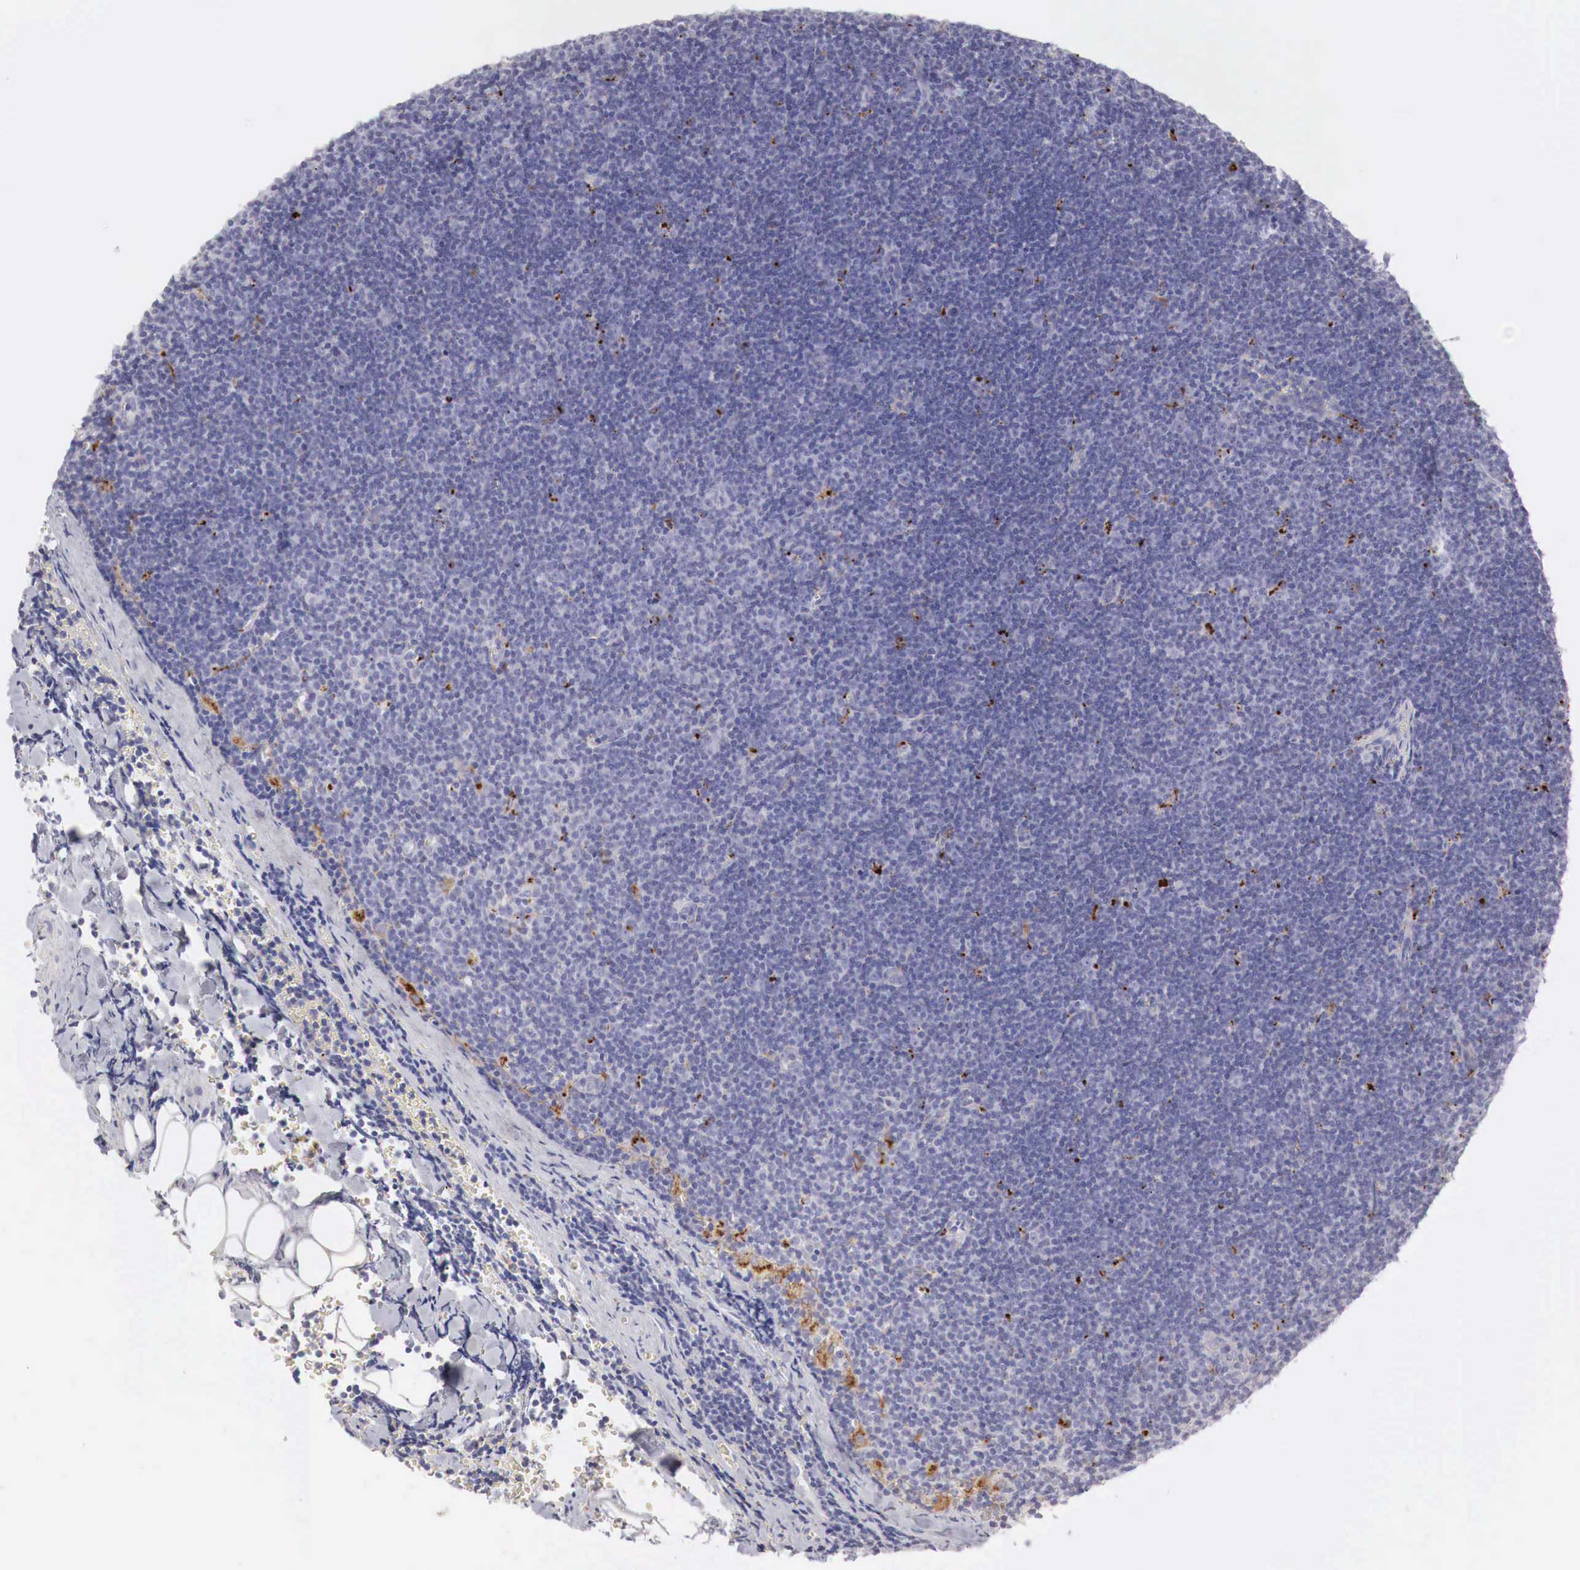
{"staining": {"intensity": "negative", "quantity": "none", "location": "none"}, "tissue": "lymphoma", "cell_type": "Tumor cells", "image_type": "cancer", "snomed": [{"axis": "morphology", "description": "Malignant lymphoma, non-Hodgkin's type, Low grade"}, {"axis": "topography", "description": "Lymph node"}], "caption": "Photomicrograph shows no protein staining in tumor cells of lymphoma tissue. (Stains: DAB IHC with hematoxylin counter stain, Microscopy: brightfield microscopy at high magnification).", "gene": "GLA", "patient": {"sex": "male", "age": 57}}